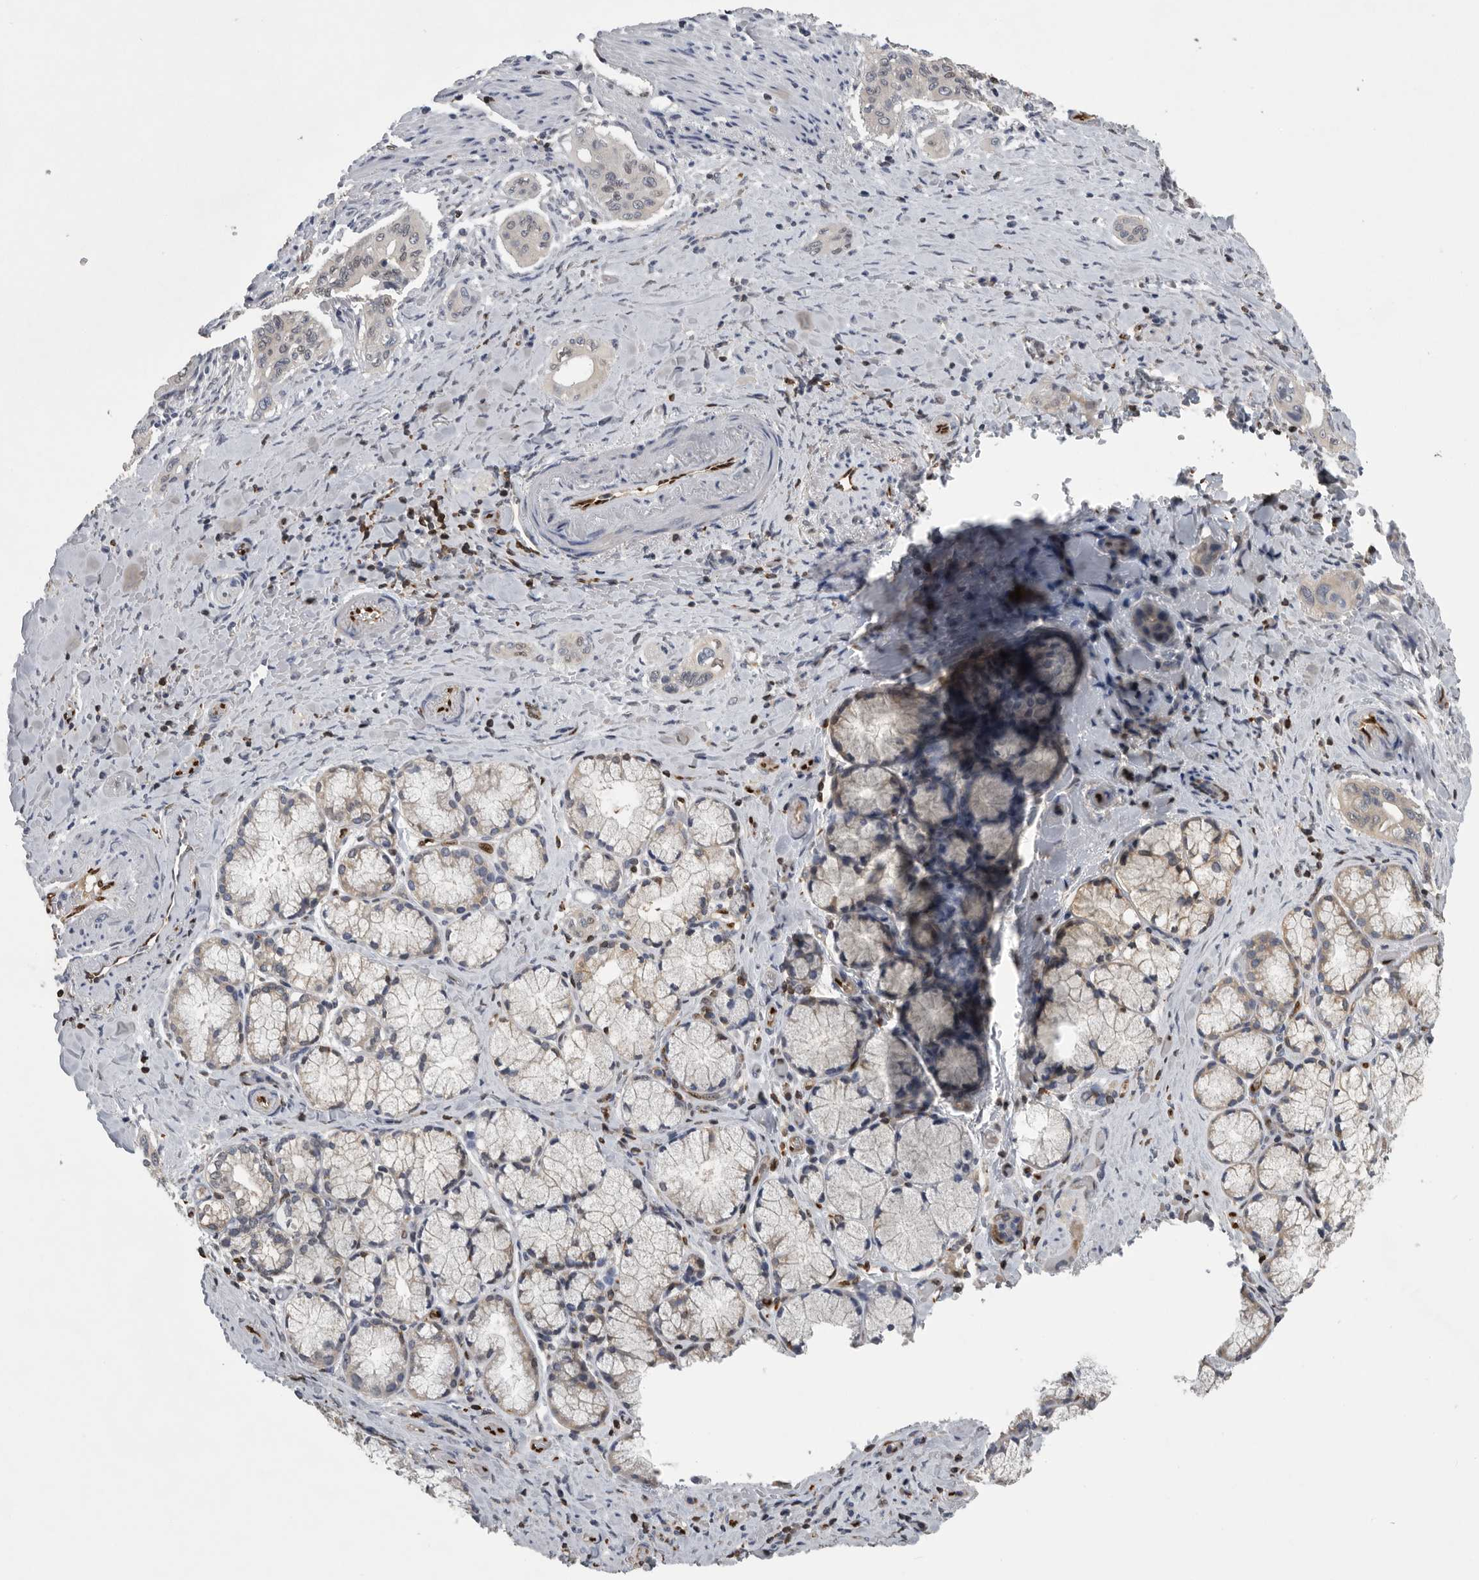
{"staining": {"intensity": "negative", "quantity": "none", "location": "none"}, "tissue": "pancreatic cancer", "cell_type": "Tumor cells", "image_type": "cancer", "snomed": [{"axis": "morphology", "description": "Adenocarcinoma, NOS"}, {"axis": "topography", "description": "Pancreas"}], "caption": "This histopathology image is of pancreatic cancer stained with IHC to label a protein in brown with the nuclei are counter-stained blue. There is no positivity in tumor cells.", "gene": "PDCD4", "patient": {"sex": "male", "age": 77}}